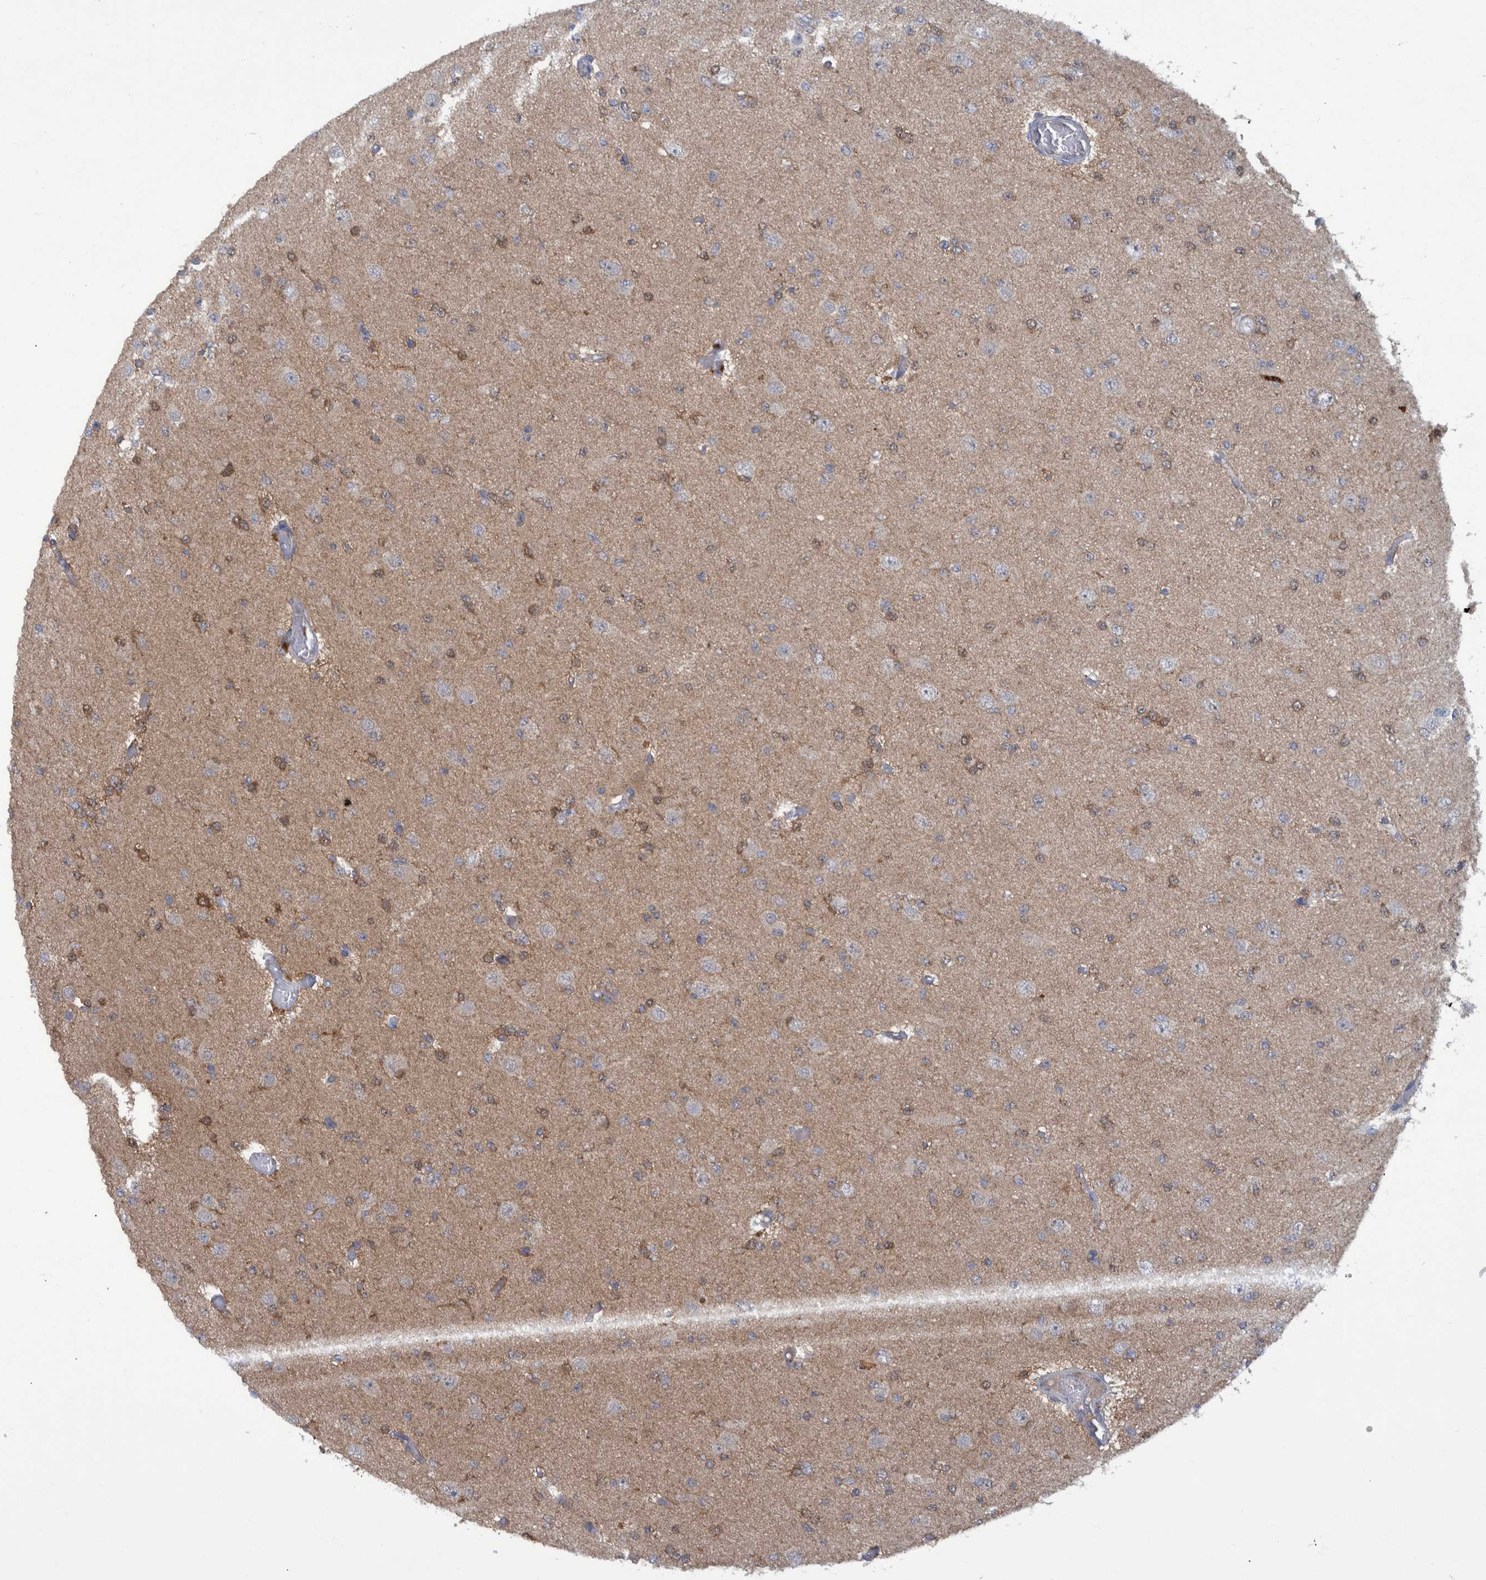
{"staining": {"intensity": "negative", "quantity": "none", "location": "none"}, "tissue": "glioma", "cell_type": "Tumor cells", "image_type": "cancer", "snomed": [{"axis": "morphology", "description": "Glioma, malignant, Low grade"}, {"axis": "topography", "description": "Brain"}], "caption": "Histopathology image shows no protein staining in tumor cells of glioma tissue. The staining was performed using DAB to visualize the protein expression in brown, while the nuclei were stained in blue with hematoxylin (Magnification: 20x).", "gene": "PCYT2", "patient": {"sex": "female", "age": 22}}